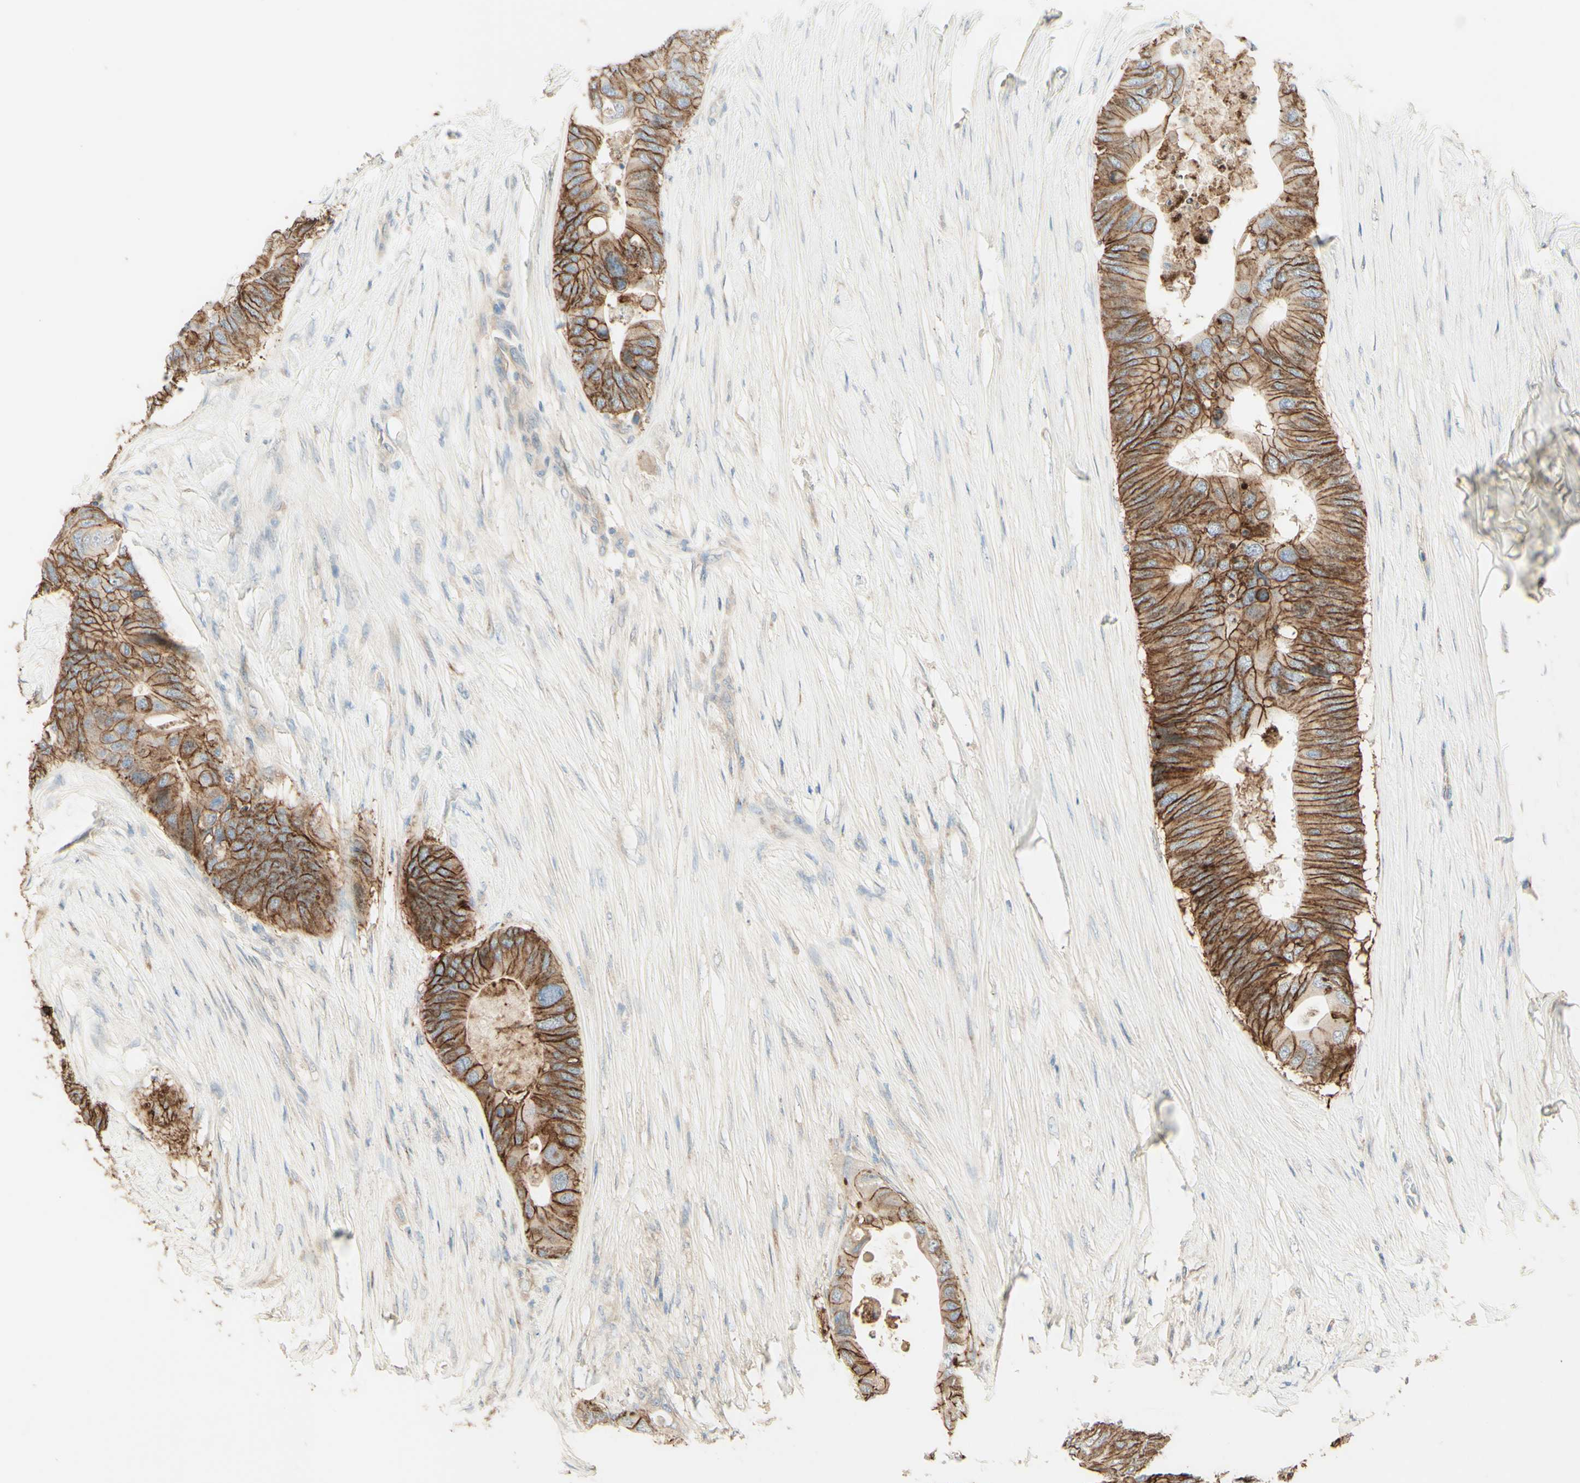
{"staining": {"intensity": "moderate", "quantity": ">75%", "location": "cytoplasmic/membranous"}, "tissue": "colorectal cancer", "cell_type": "Tumor cells", "image_type": "cancer", "snomed": [{"axis": "morphology", "description": "Adenocarcinoma, NOS"}, {"axis": "topography", "description": "Colon"}], "caption": "Immunohistochemical staining of adenocarcinoma (colorectal) shows medium levels of moderate cytoplasmic/membranous positivity in approximately >75% of tumor cells.", "gene": "RNF149", "patient": {"sex": "male", "age": 71}}